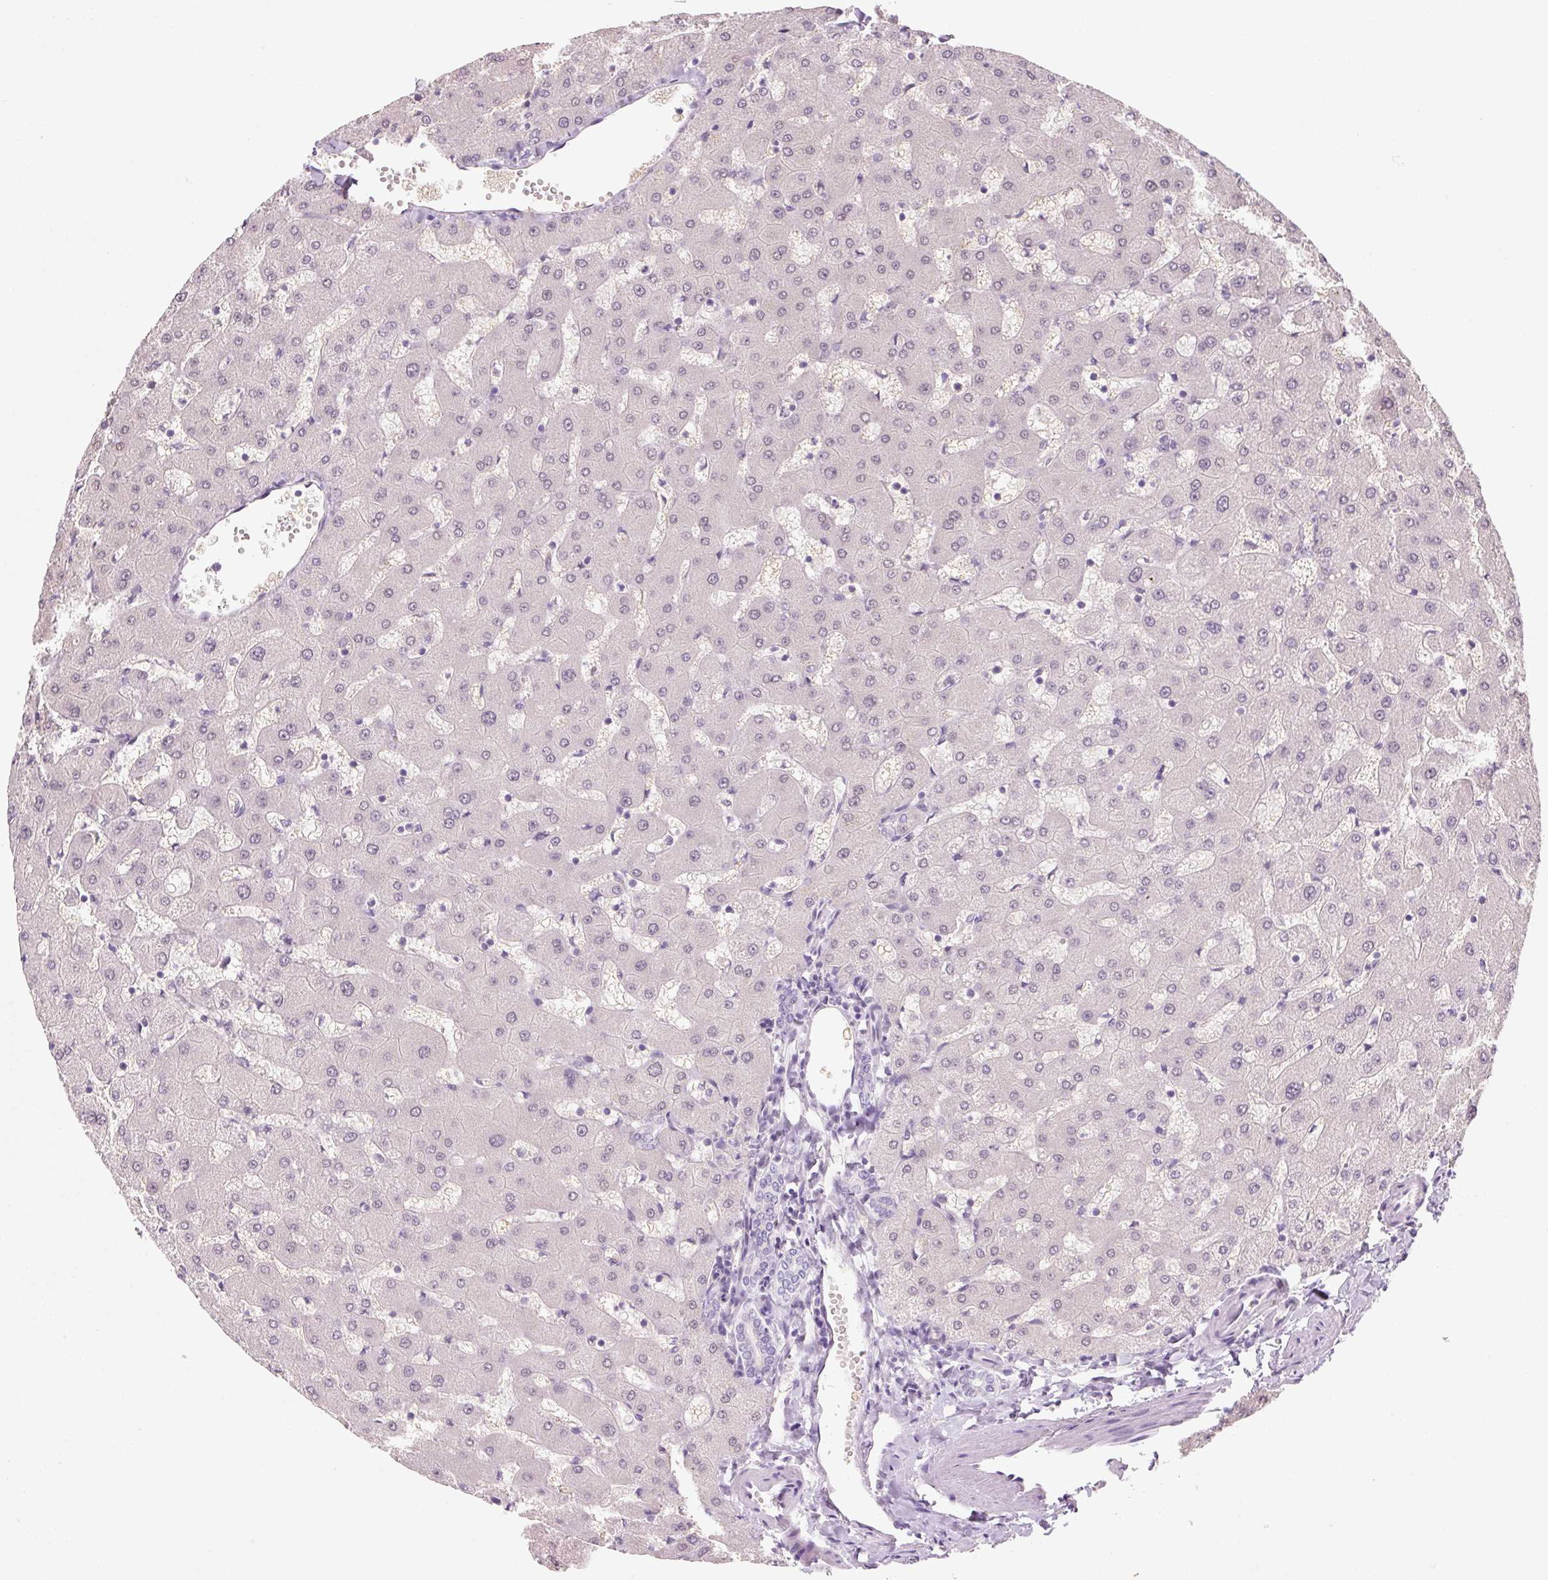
{"staining": {"intensity": "negative", "quantity": "none", "location": "none"}, "tissue": "liver", "cell_type": "Cholangiocytes", "image_type": "normal", "snomed": [{"axis": "morphology", "description": "Normal tissue, NOS"}, {"axis": "topography", "description": "Liver"}], "caption": "The micrograph demonstrates no staining of cholangiocytes in benign liver. Brightfield microscopy of IHC stained with DAB (brown) and hematoxylin (blue), captured at high magnification.", "gene": "SYNE3", "patient": {"sex": "female", "age": 63}}